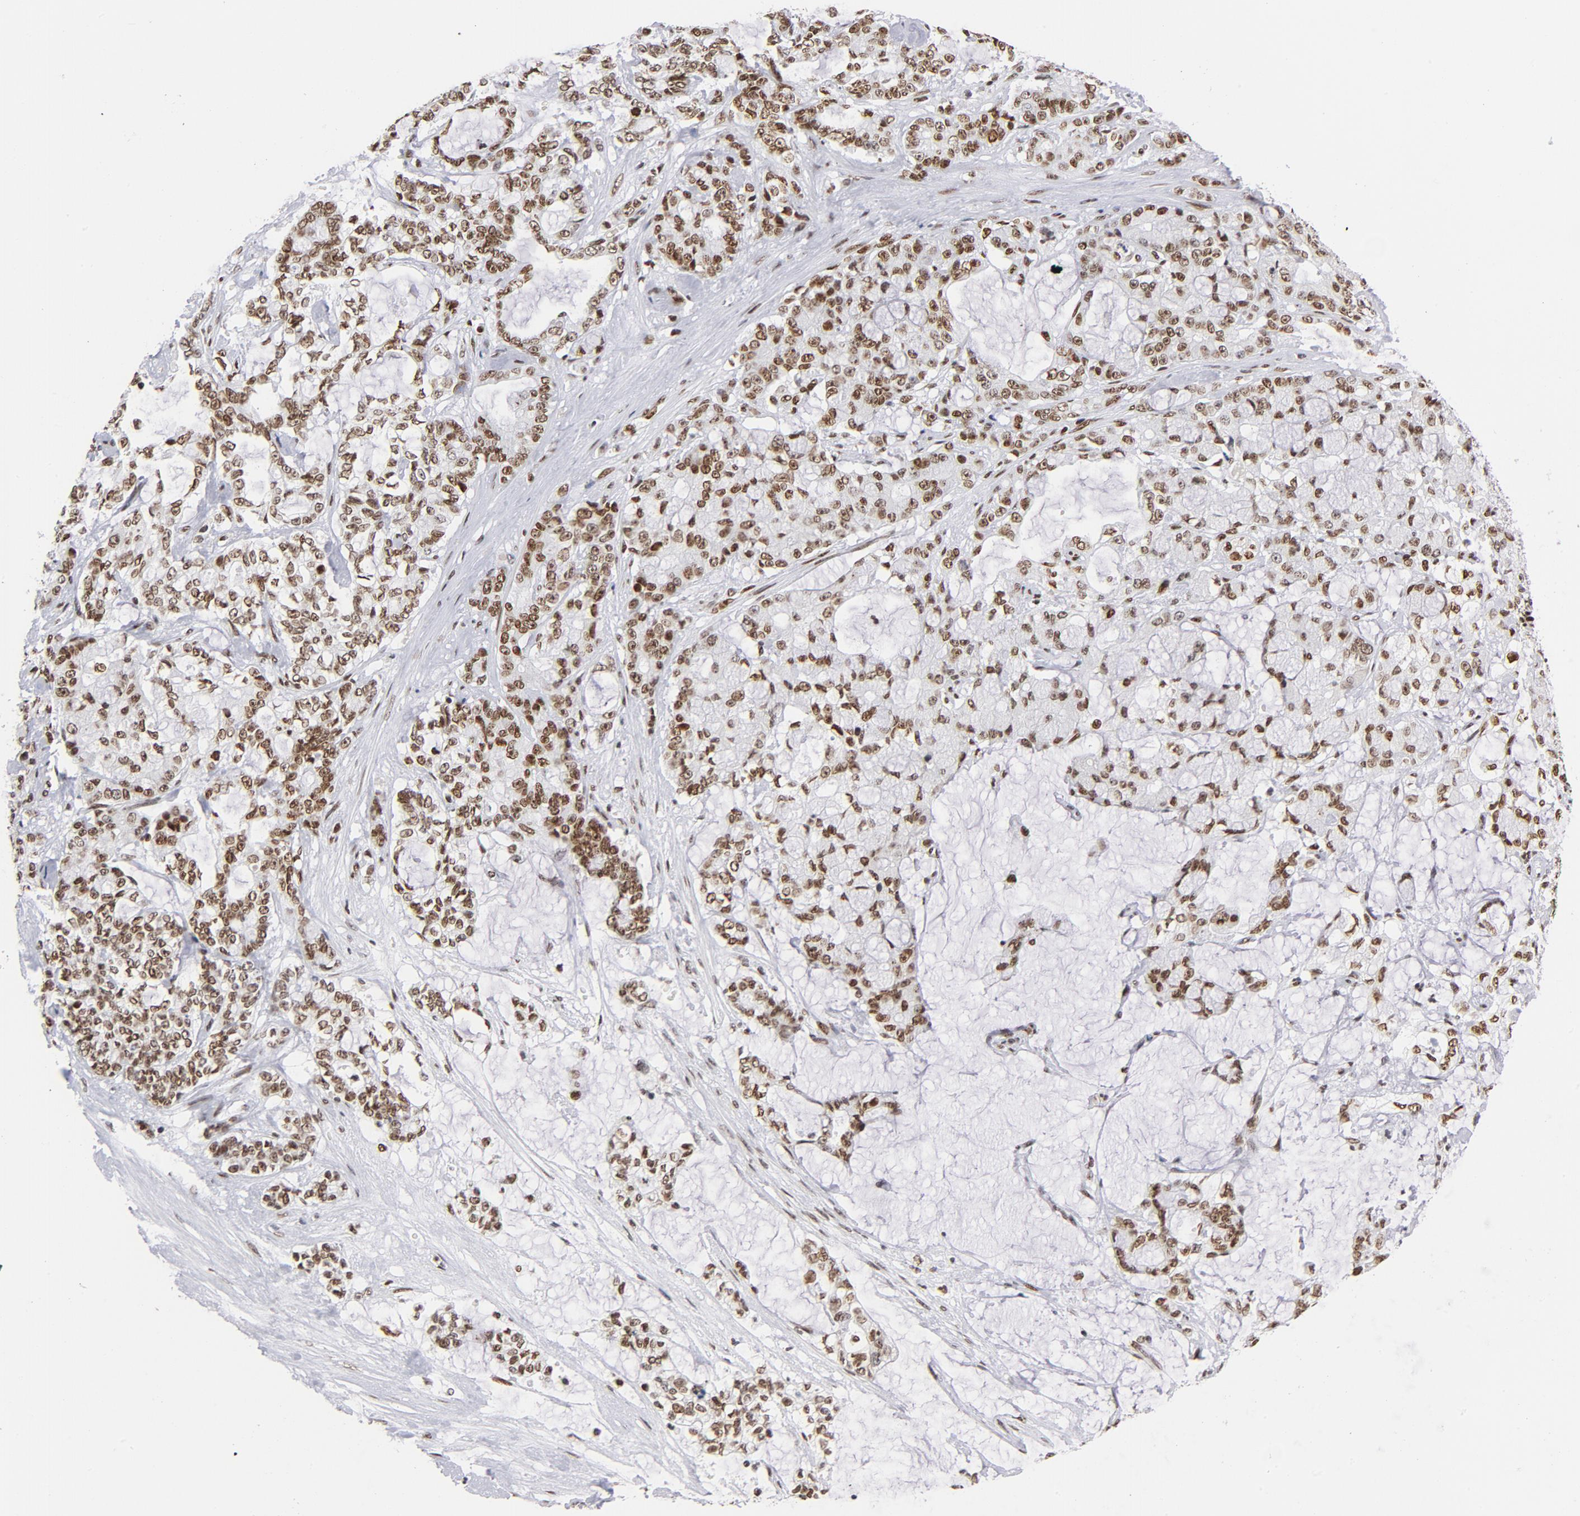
{"staining": {"intensity": "moderate", "quantity": ">75%", "location": "cytoplasmic/membranous,nuclear"}, "tissue": "pancreatic cancer", "cell_type": "Tumor cells", "image_type": "cancer", "snomed": [{"axis": "morphology", "description": "Adenocarcinoma, NOS"}, {"axis": "topography", "description": "Pancreas"}], "caption": "The histopathology image displays a brown stain indicating the presence of a protein in the cytoplasmic/membranous and nuclear of tumor cells in pancreatic adenocarcinoma.", "gene": "TOP2B", "patient": {"sex": "female", "age": 73}}